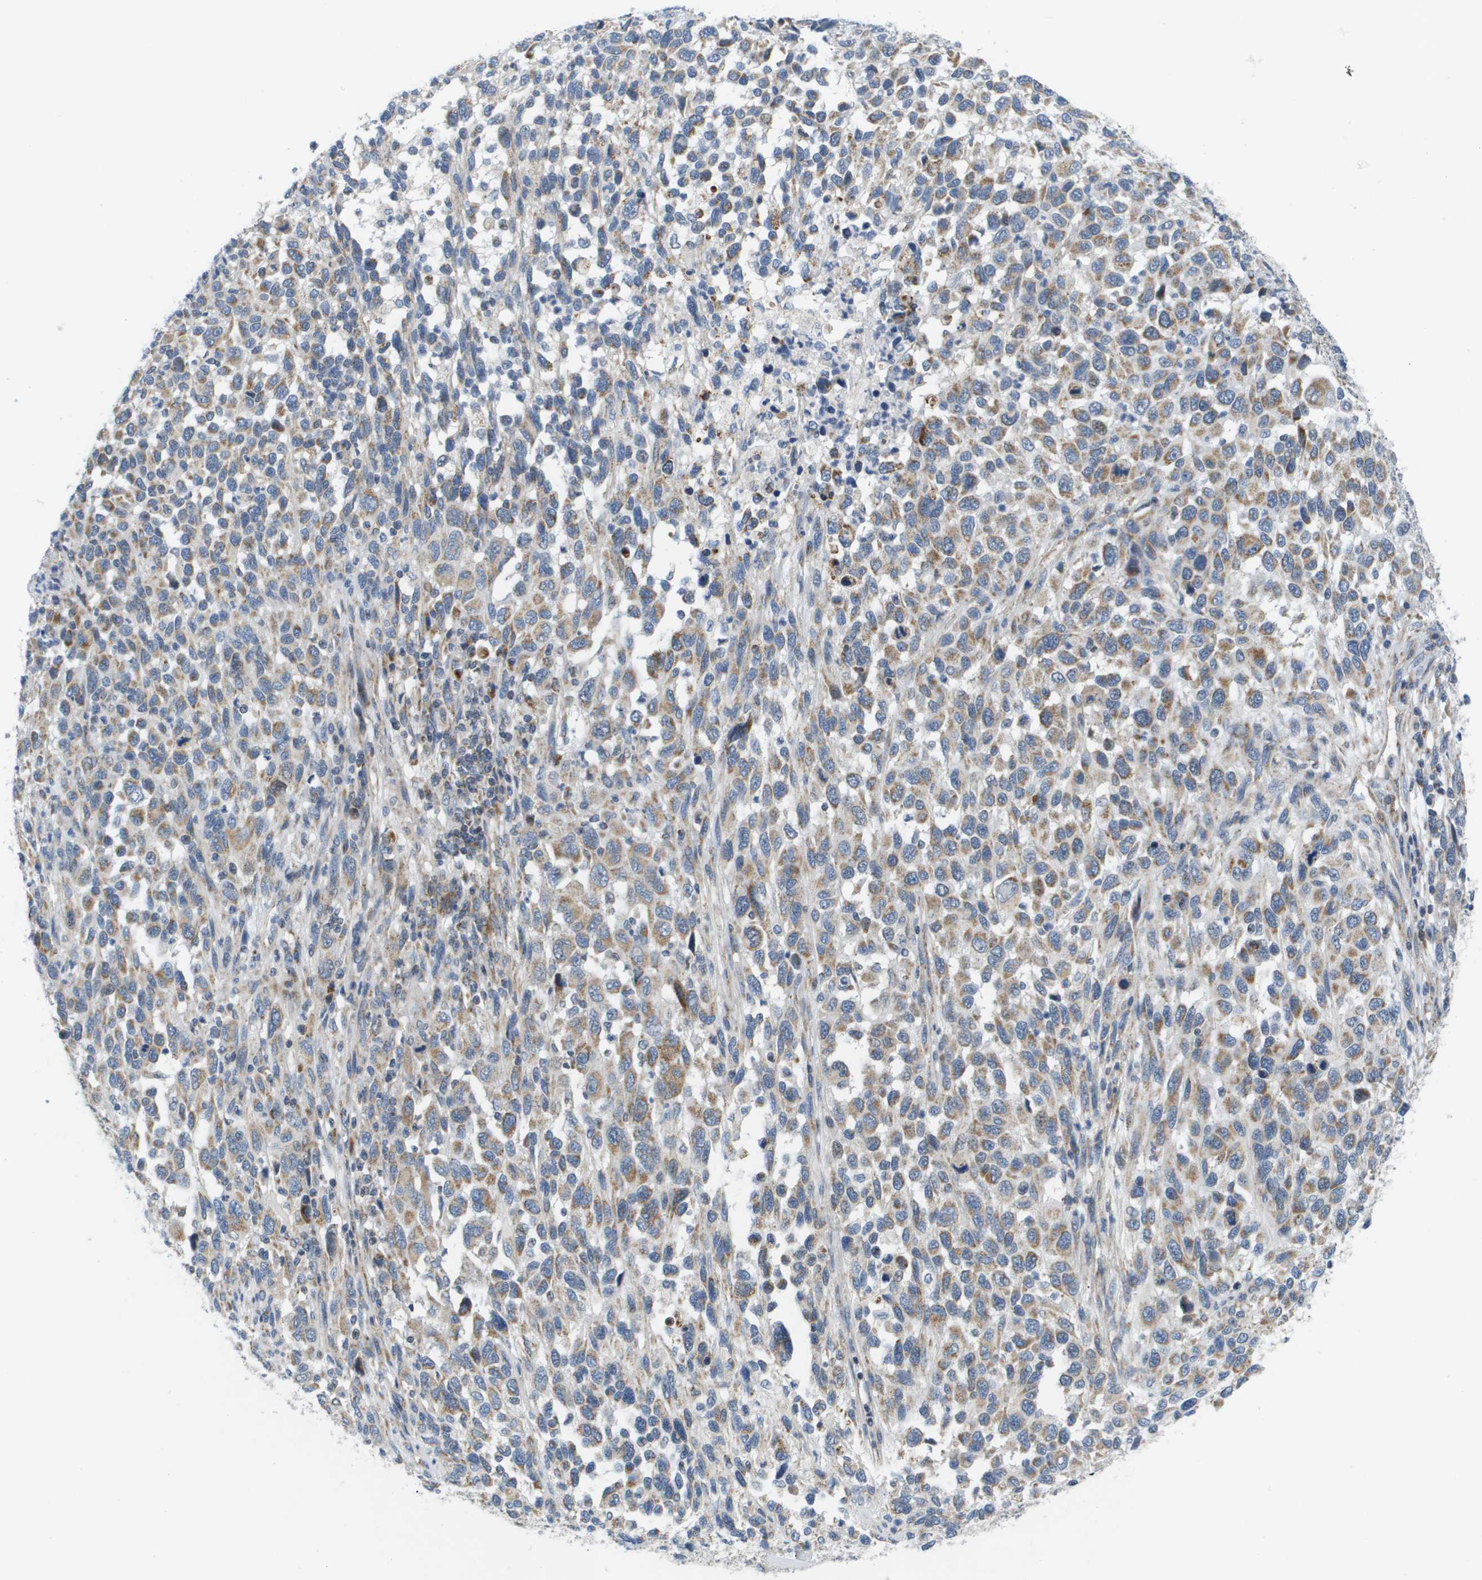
{"staining": {"intensity": "weak", "quantity": "<25%", "location": "cytoplasmic/membranous"}, "tissue": "melanoma", "cell_type": "Tumor cells", "image_type": "cancer", "snomed": [{"axis": "morphology", "description": "Malignant melanoma, Metastatic site"}, {"axis": "topography", "description": "Lymph node"}], "caption": "A histopathology image of malignant melanoma (metastatic site) stained for a protein exhibits no brown staining in tumor cells.", "gene": "KRT23", "patient": {"sex": "male", "age": 61}}